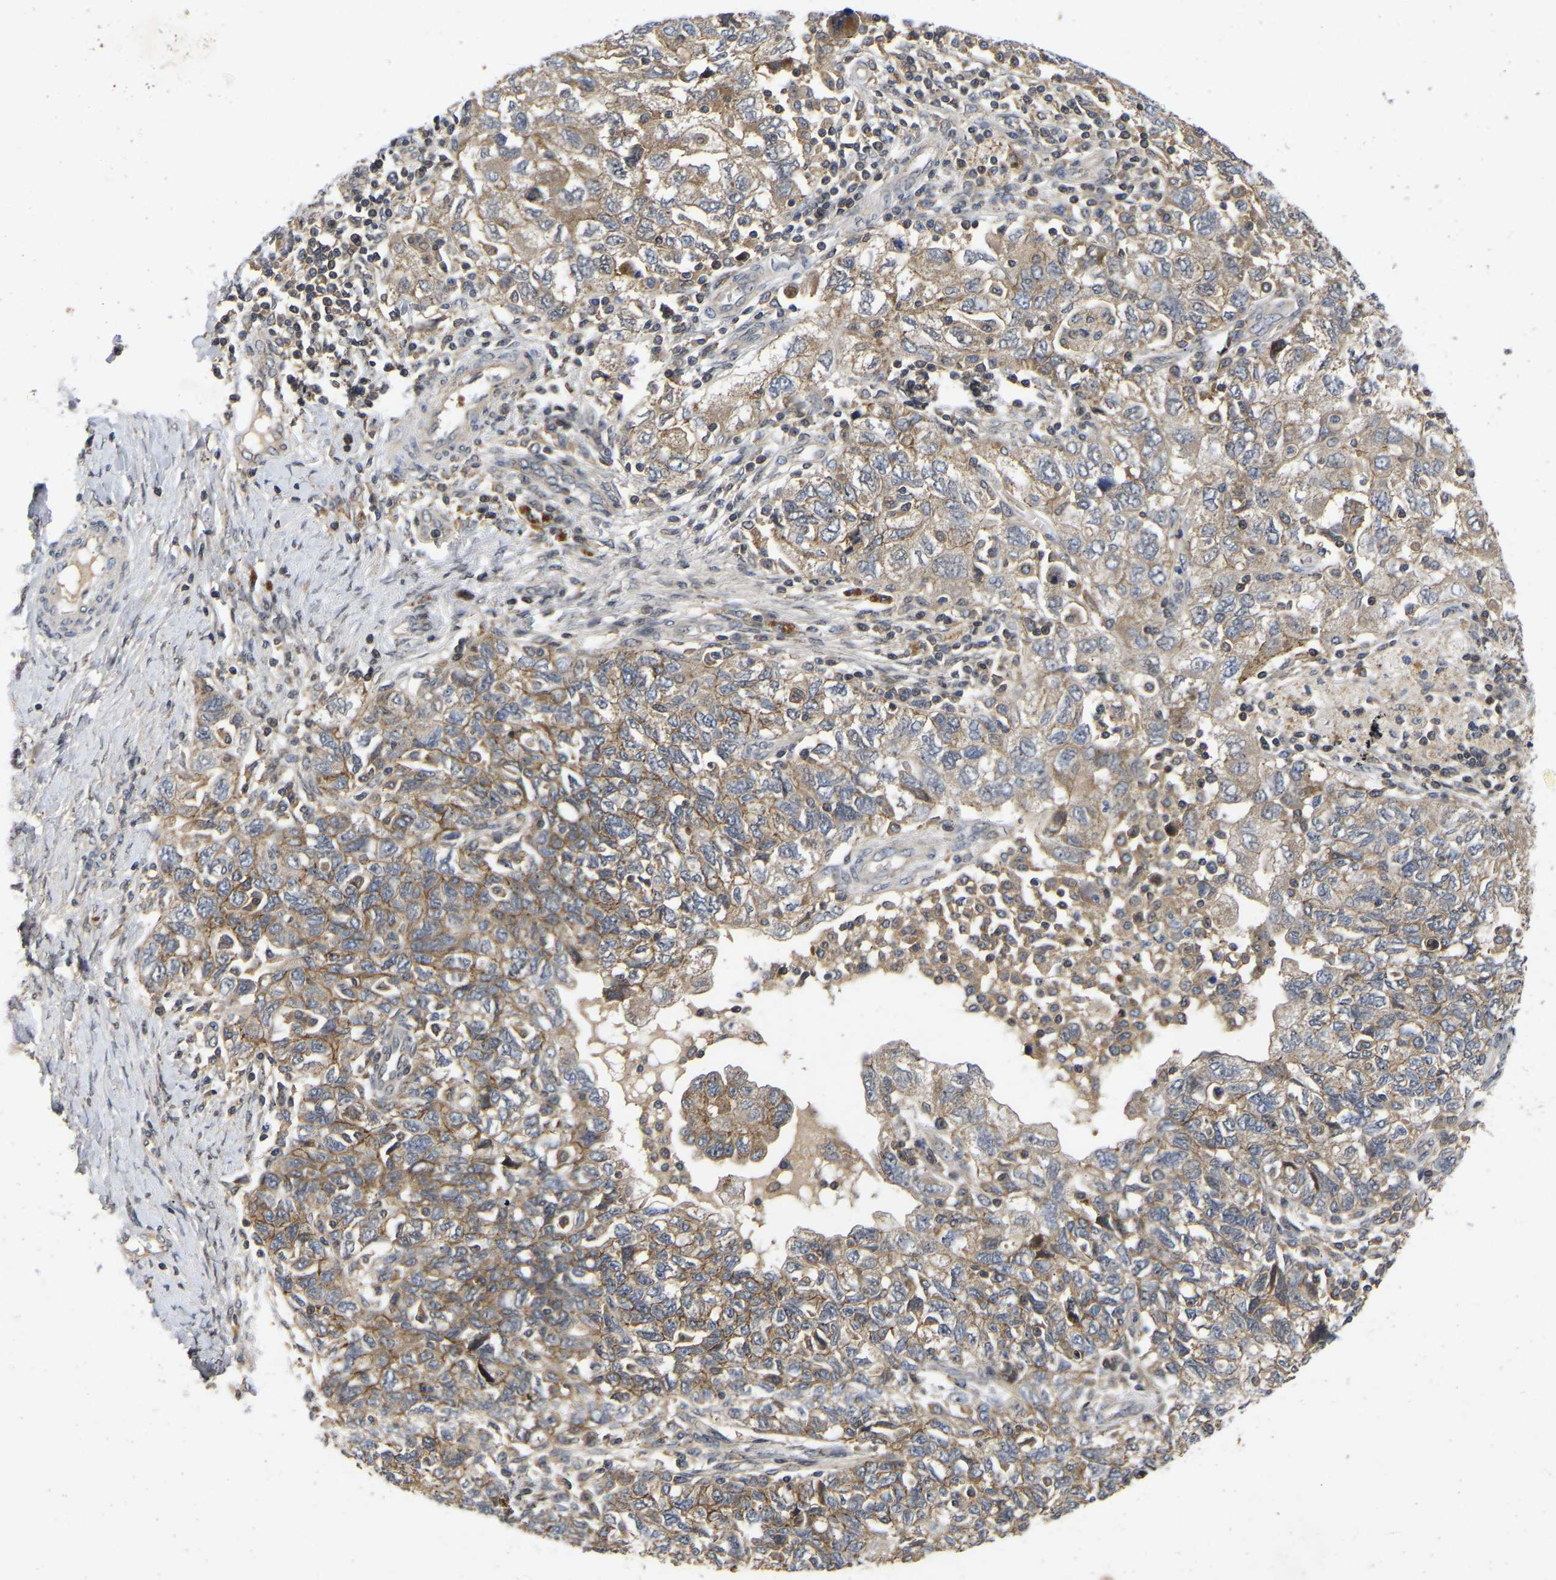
{"staining": {"intensity": "moderate", "quantity": ">75%", "location": "cytoplasmic/membranous"}, "tissue": "ovarian cancer", "cell_type": "Tumor cells", "image_type": "cancer", "snomed": [{"axis": "morphology", "description": "Carcinoma, NOS"}, {"axis": "morphology", "description": "Cystadenocarcinoma, serous, NOS"}, {"axis": "topography", "description": "Ovary"}], "caption": "Serous cystadenocarcinoma (ovarian) was stained to show a protein in brown. There is medium levels of moderate cytoplasmic/membranous expression in about >75% of tumor cells. The staining was performed using DAB, with brown indicating positive protein expression. Nuclei are stained blue with hematoxylin.", "gene": "PRDM14", "patient": {"sex": "female", "age": 69}}